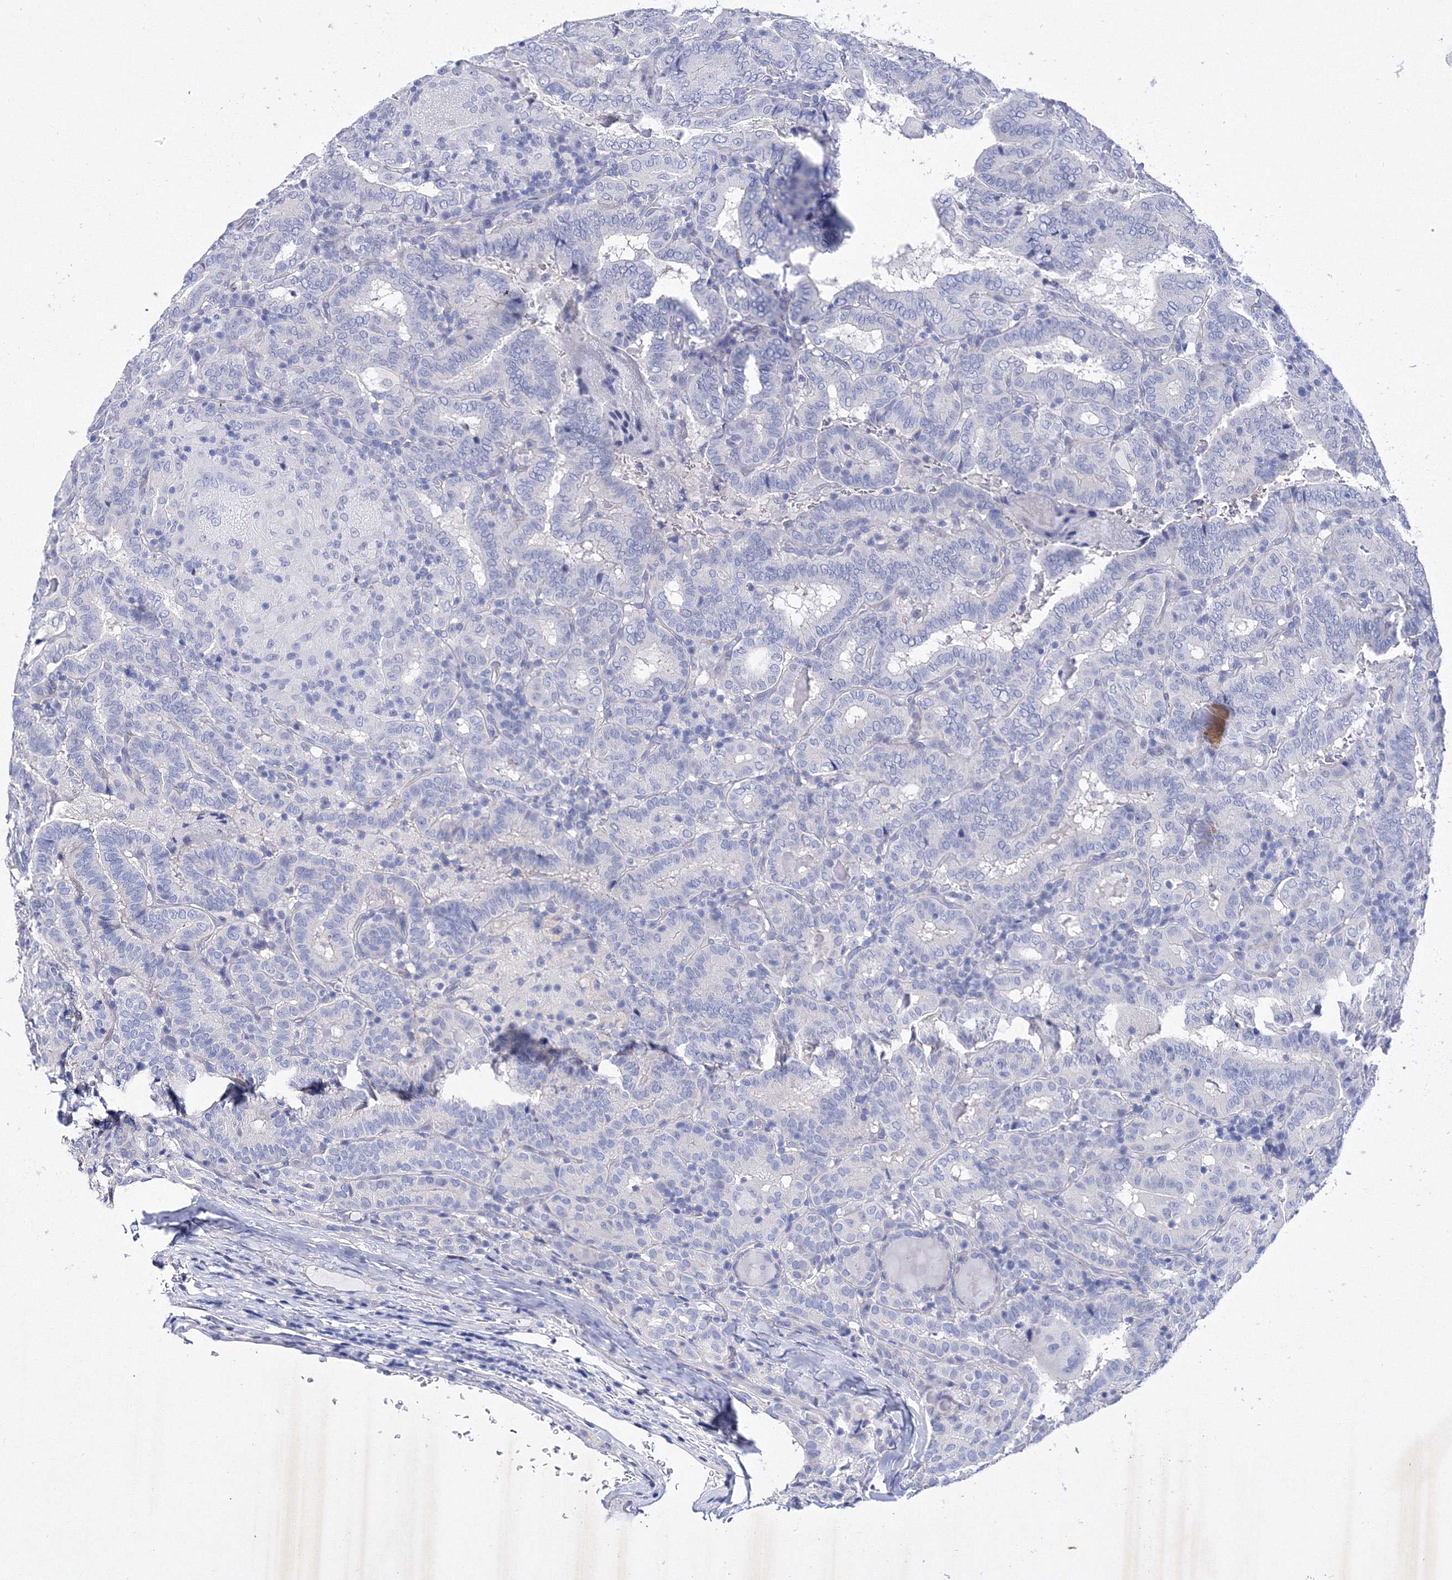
{"staining": {"intensity": "negative", "quantity": "none", "location": "none"}, "tissue": "thyroid cancer", "cell_type": "Tumor cells", "image_type": "cancer", "snomed": [{"axis": "morphology", "description": "Papillary adenocarcinoma, NOS"}, {"axis": "topography", "description": "Thyroid gland"}], "caption": "This is an immunohistochemistry (IHC) image of papillary adenocarcinoma (thyroid). There is no staining in tumor cells.", "gene": "GPN1", "patient": {"sex": "female", "age": 72}}